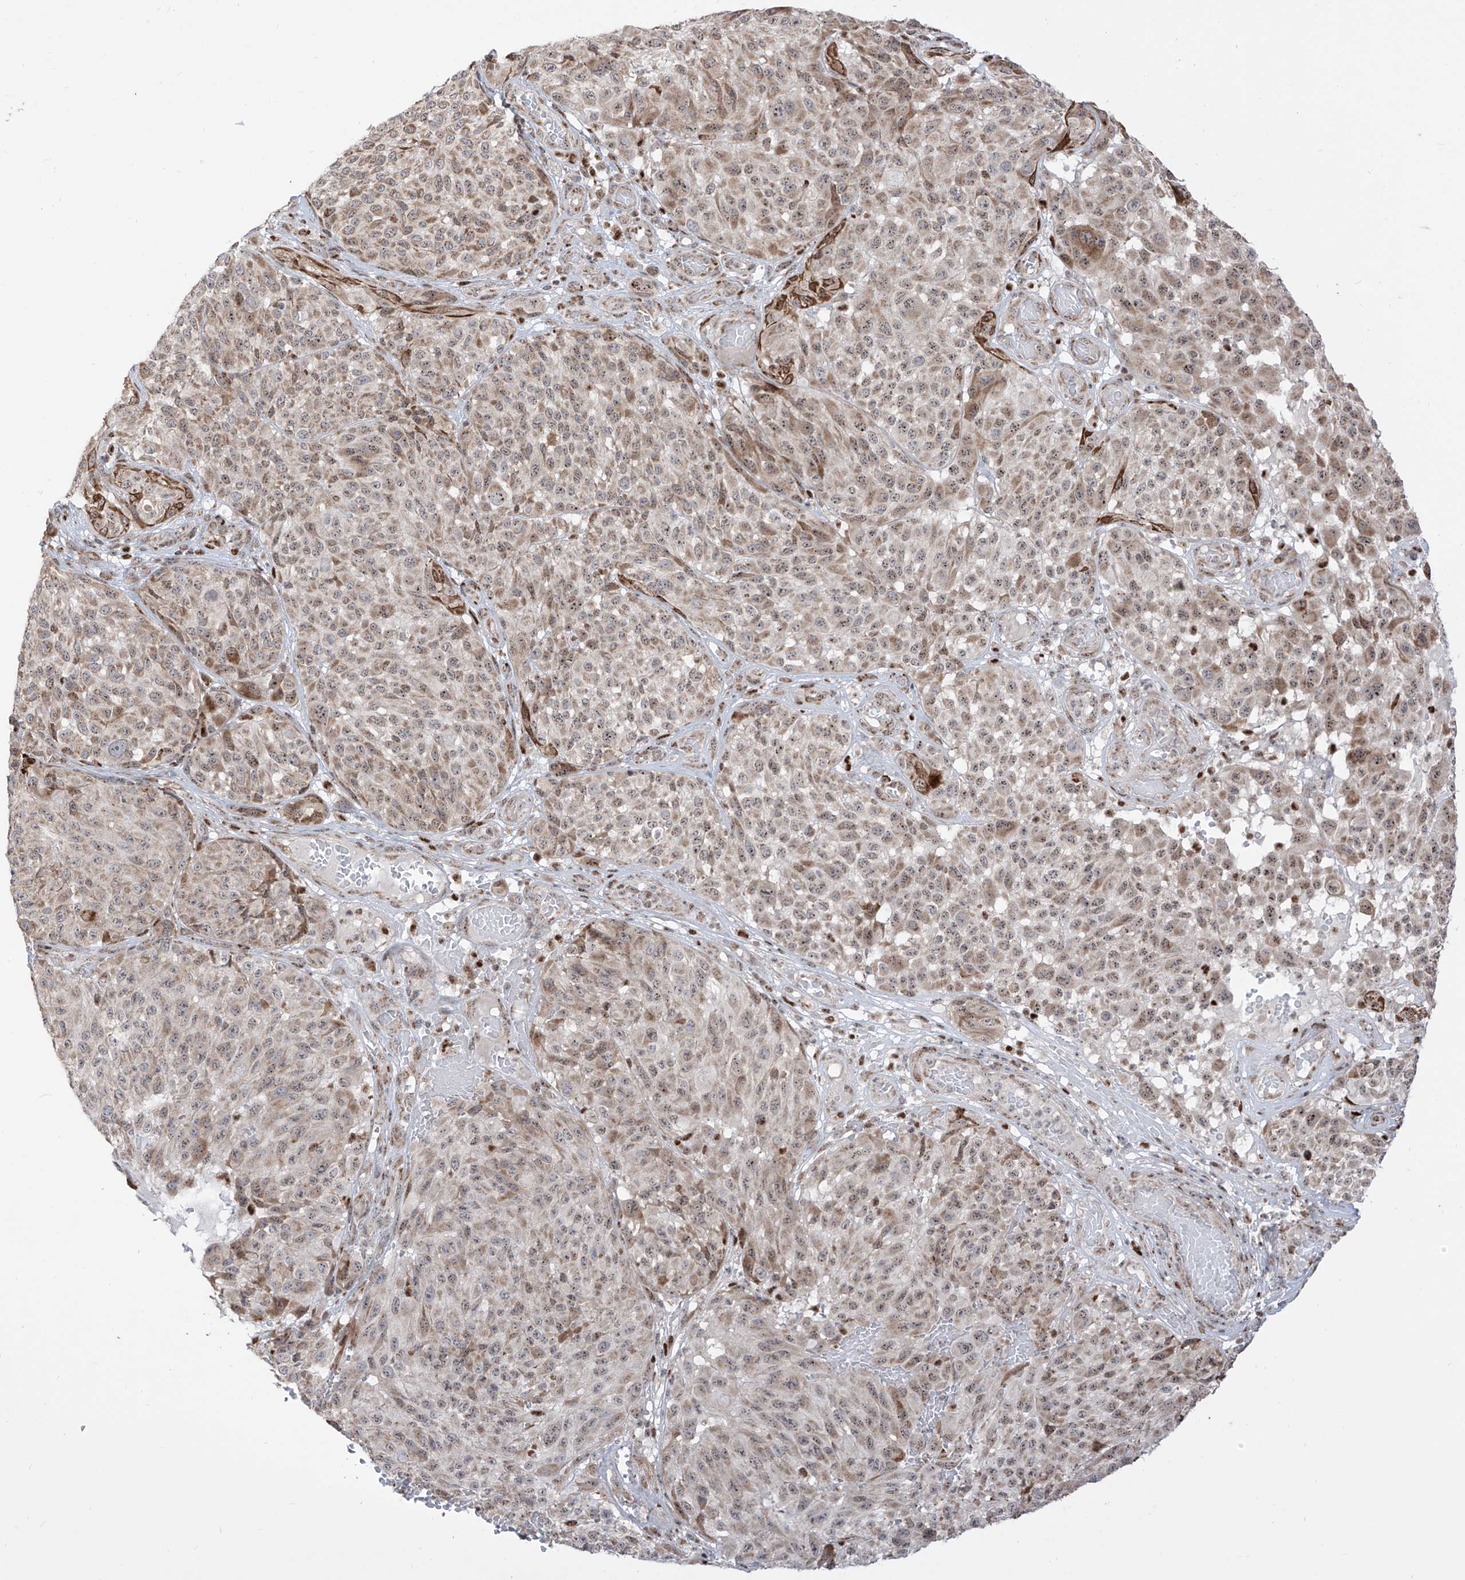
{"staining": {"intensity": "weak", "quantity": "25%-75%", "location": "nuclear"}, "tissue": "melanoma", "cell_type": "Tumor cells", "image_type": "cancer", "snomed": [{"axis": "morphology", "description": "Malignant melanoma, NOS"}, {"axis": "topography", "description": "Skin"}], "caption": "Malignant melanoma tissue exhibits weak nuclear positivity in about 25%-75% of tumor cells, visualized by immunohistochemistry.", "gene": "ZBTB8A", "patient": {"sex": "male", "age": 83}}